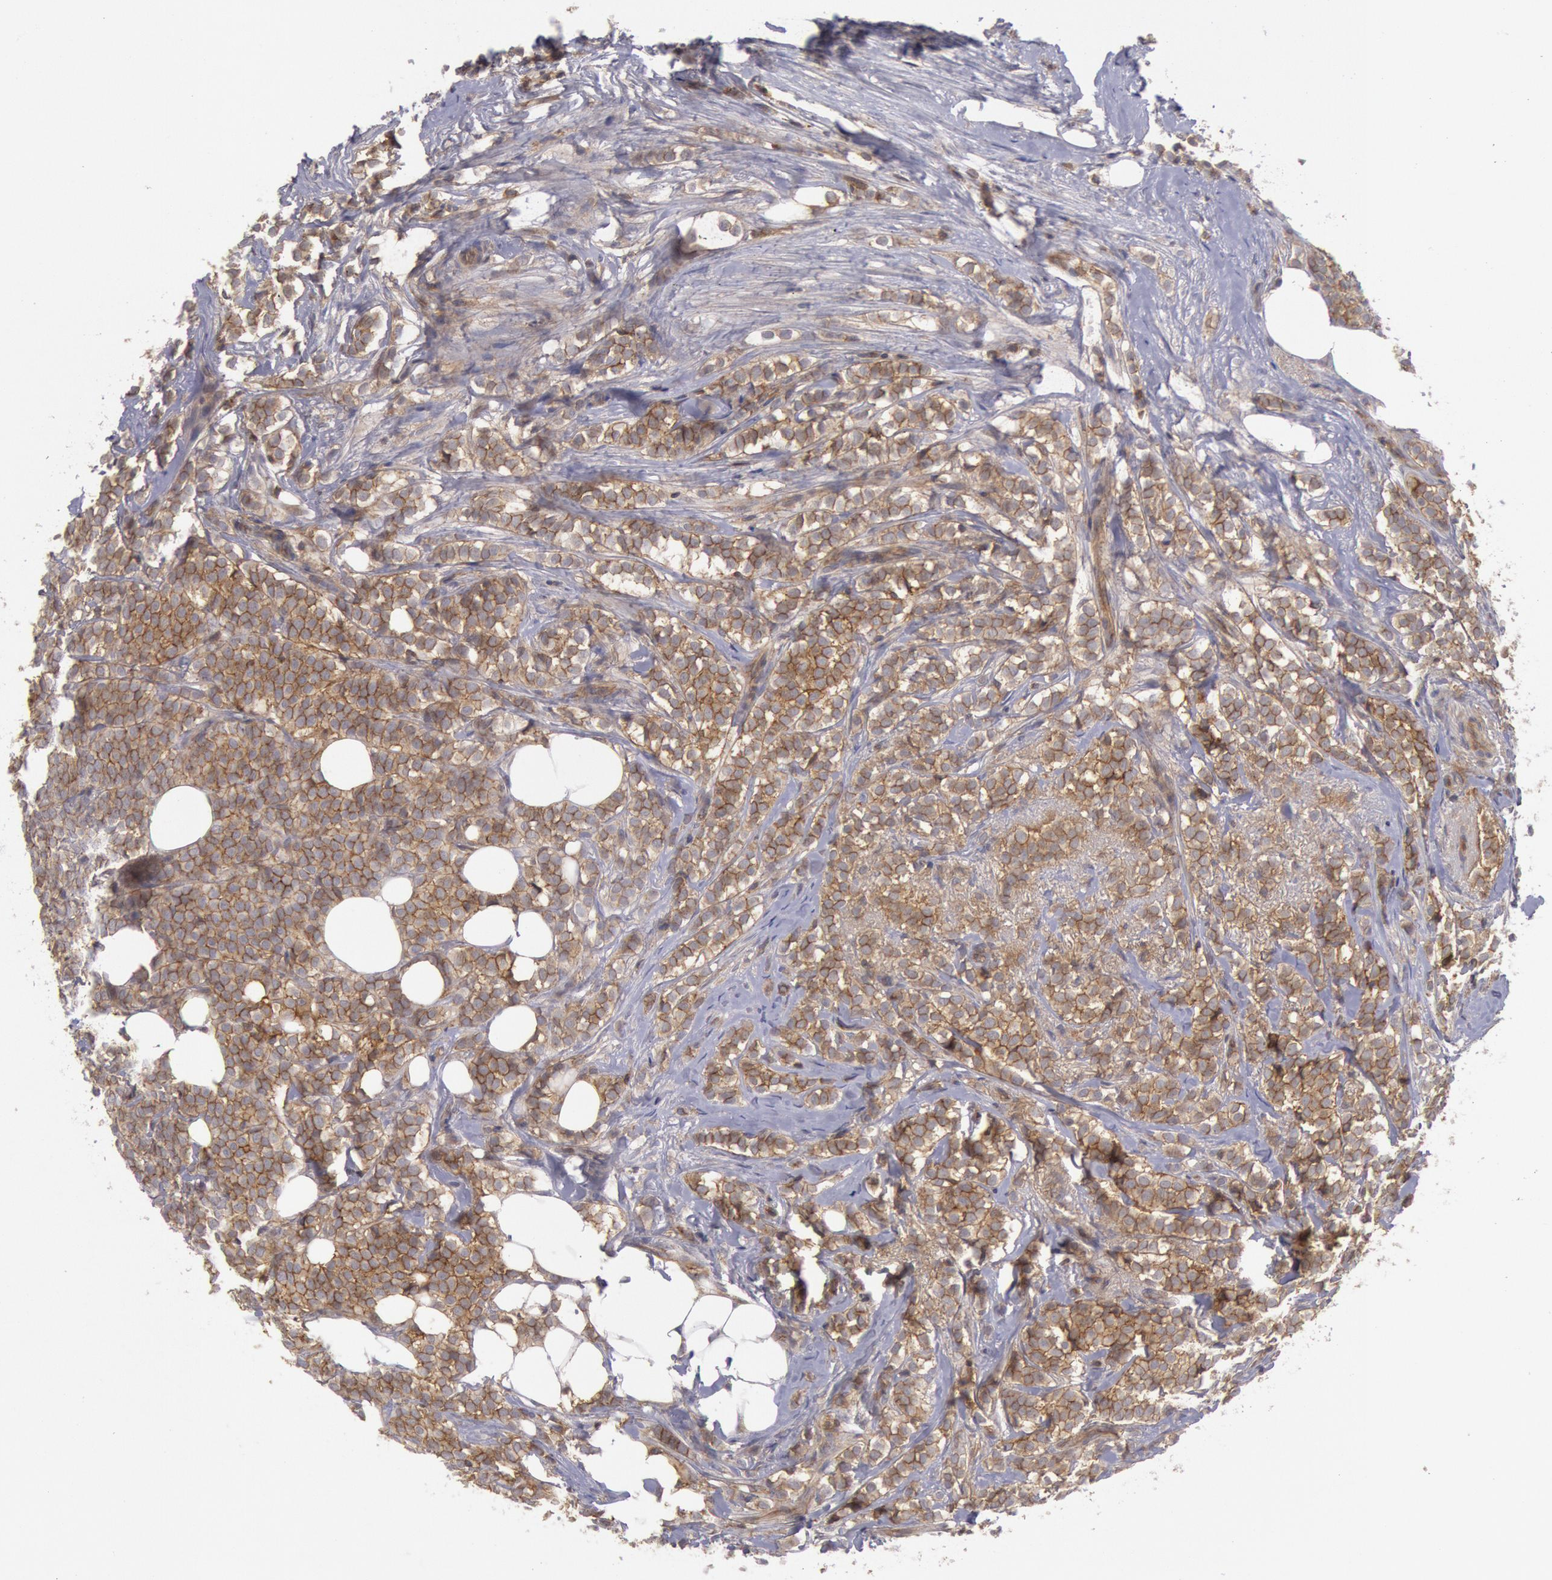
{"staining": {"intensity": "moderate", "quantity": ">75%", "location": "cytoplasmic/membranous"}, "tissue": "breast cancer", "cell_type": "Tumor cells", "image_type": "cancer", "snomed": [{"axis": "morphology", "description": "Lobular carcinoma"}, {"axis": "topography", "description": "Breast"}], "caption": "A high-resolution photomicrograph shows immunohistochemistry (IHC) staining of breast cancer (lobular carcinoma), which demonstrates moderate cytoplasmic/membranous staining in about >75% of tumor cells.", "gene": "STX4", "patient": {"sex": "female", "age": 56}}